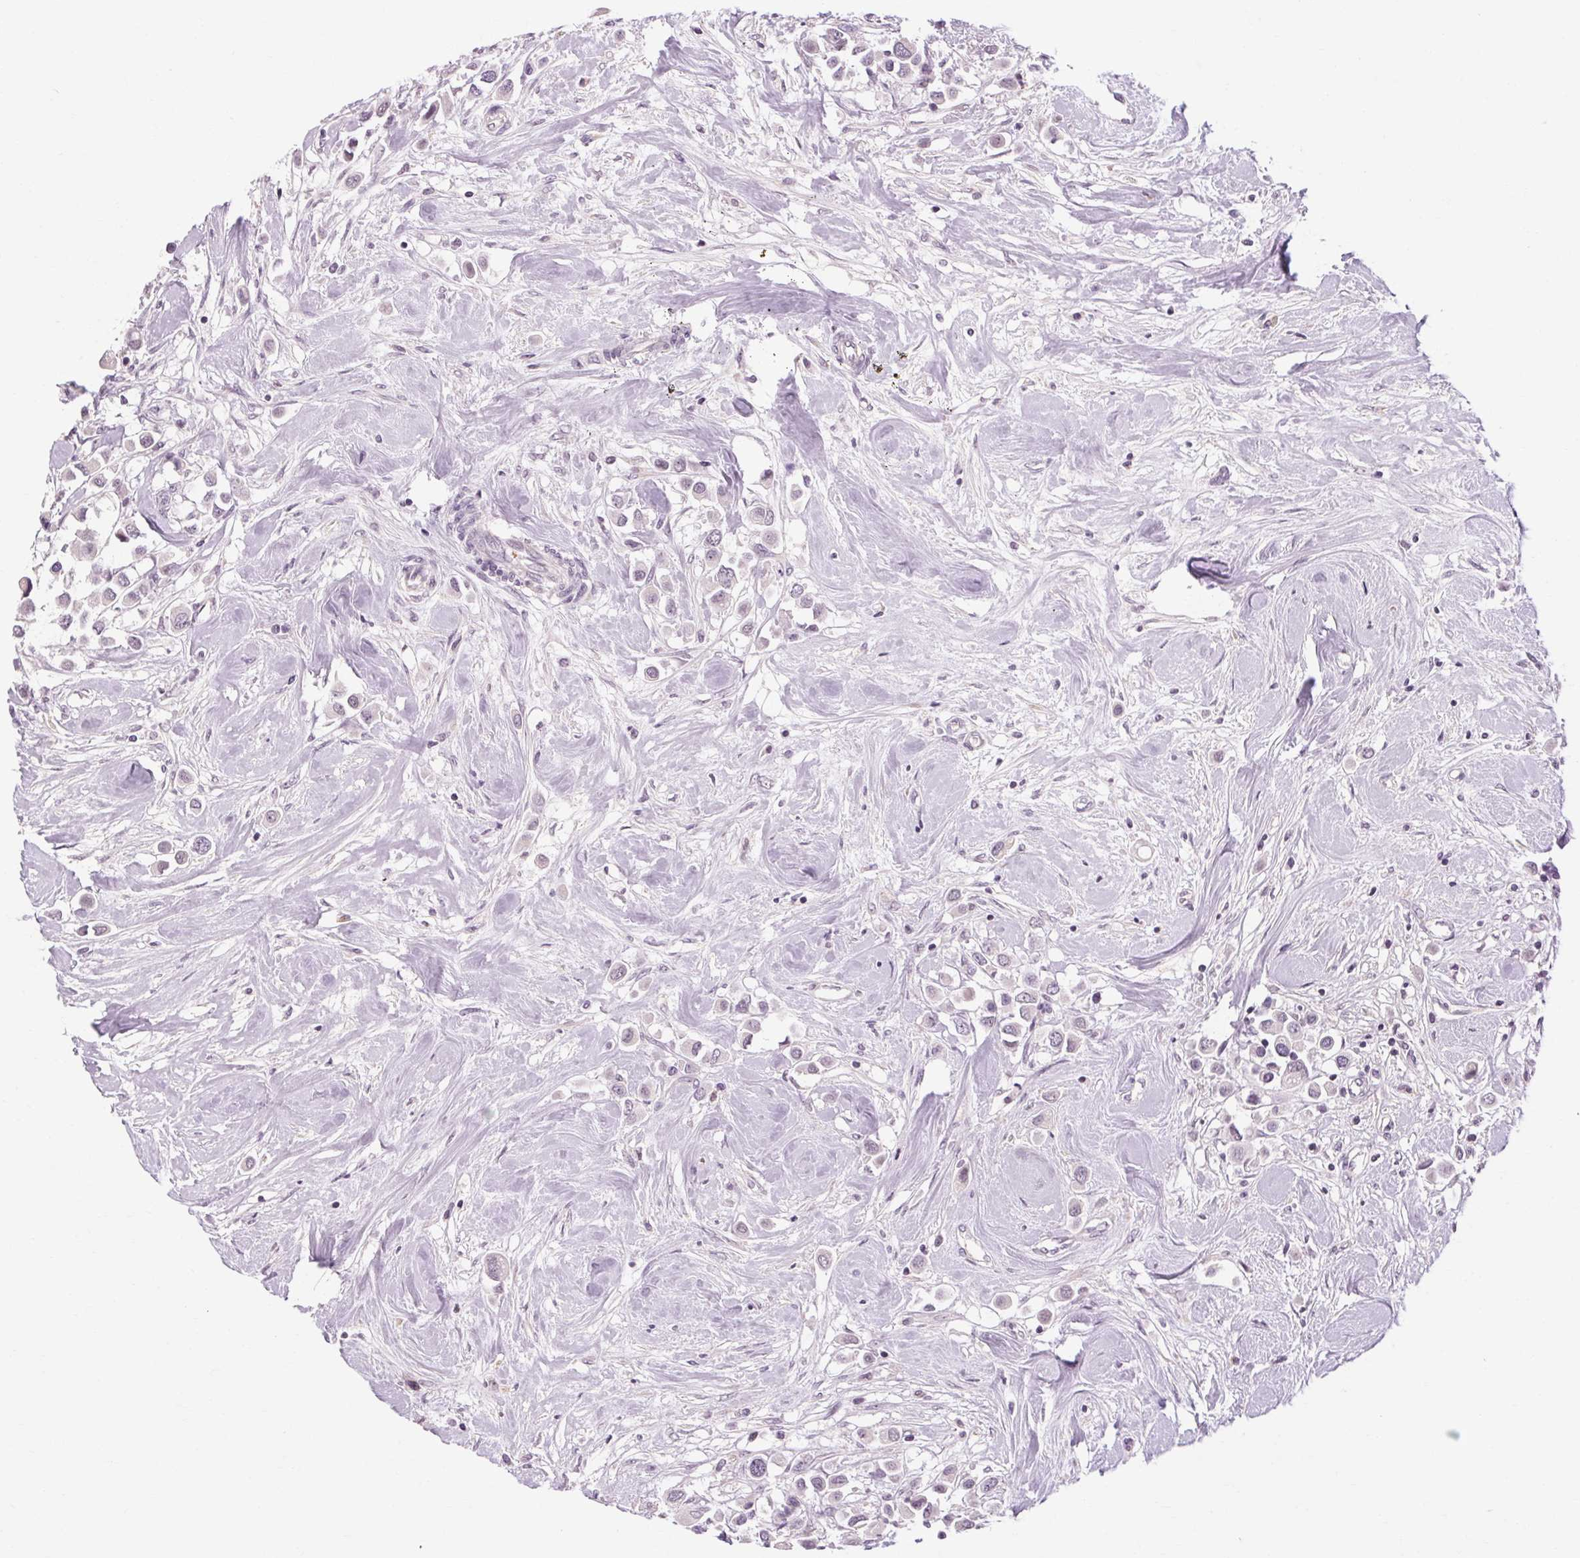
{"staining": {"intensity": "negative", "quantity": "none", "location": "none"}, "tissue": "breast cancer", "cell_type": "Tumor cells", "image_type": "cancer", "snomed": [{"axis": "morphology", "description": "Duct carcinoma"}, {"axis": "topography", "description": "Breast"}], "caption": "This is a micrograph of IHC staining of breast invasive ductal carcinoma, which shows no staining in tumor cells.", "gene": "KLHL40", "patient": {"sex": "female", "age": 61}}